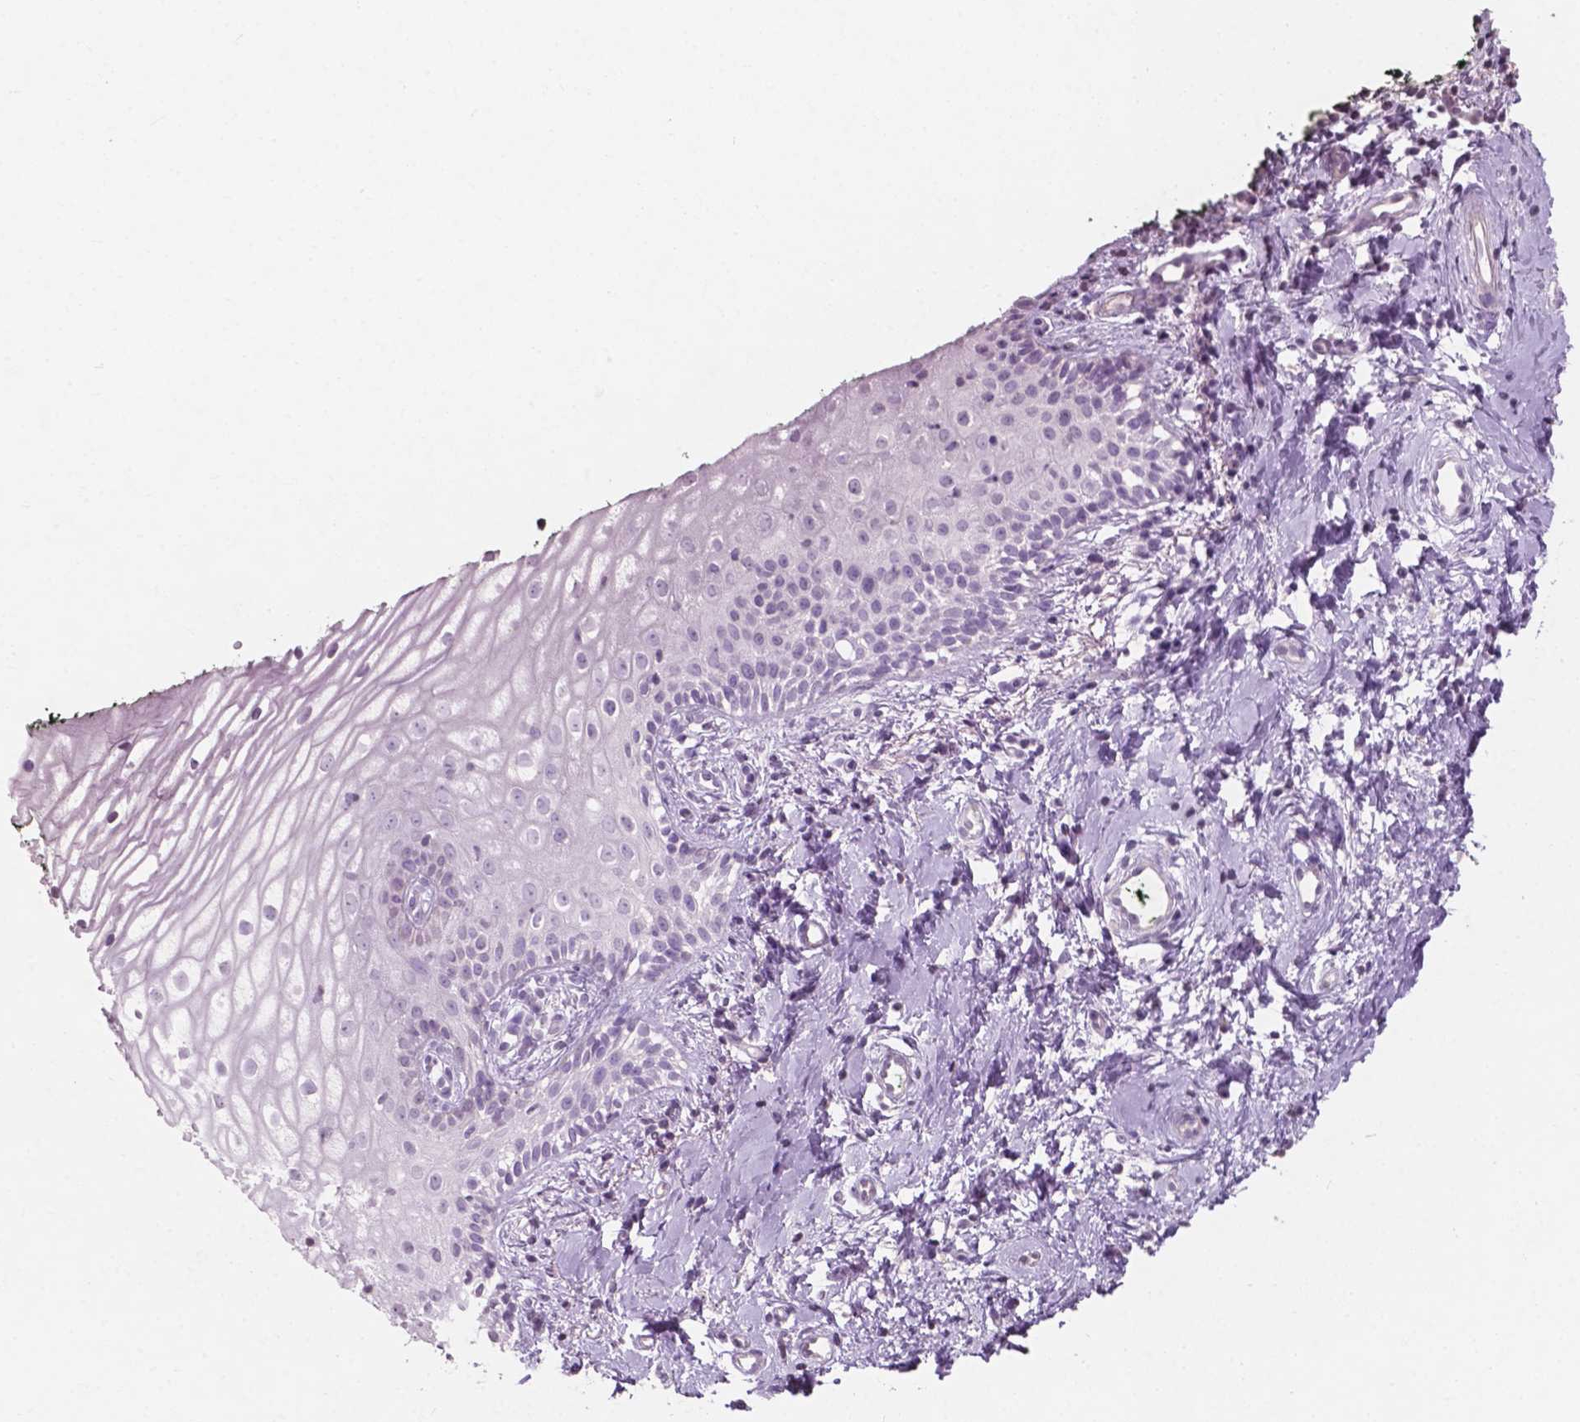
{"staining": {"intensity": "negative", "quantity": "none", "location": "none"}, "tissue": "vagina", "cell_type": "Squamous epithelial cells", "image_type": "normal", "snomed": [{"axis": "morphology", "description": "Normal tissue, NOS"}, {"axis": "topography", "description": "Vagina"}], "caption": "The photomicrograph shows no staining of squamous epithelial cells in benign vagina.", "gene": "AWAT1", "patient": {"sex": "female", "age": 47}}